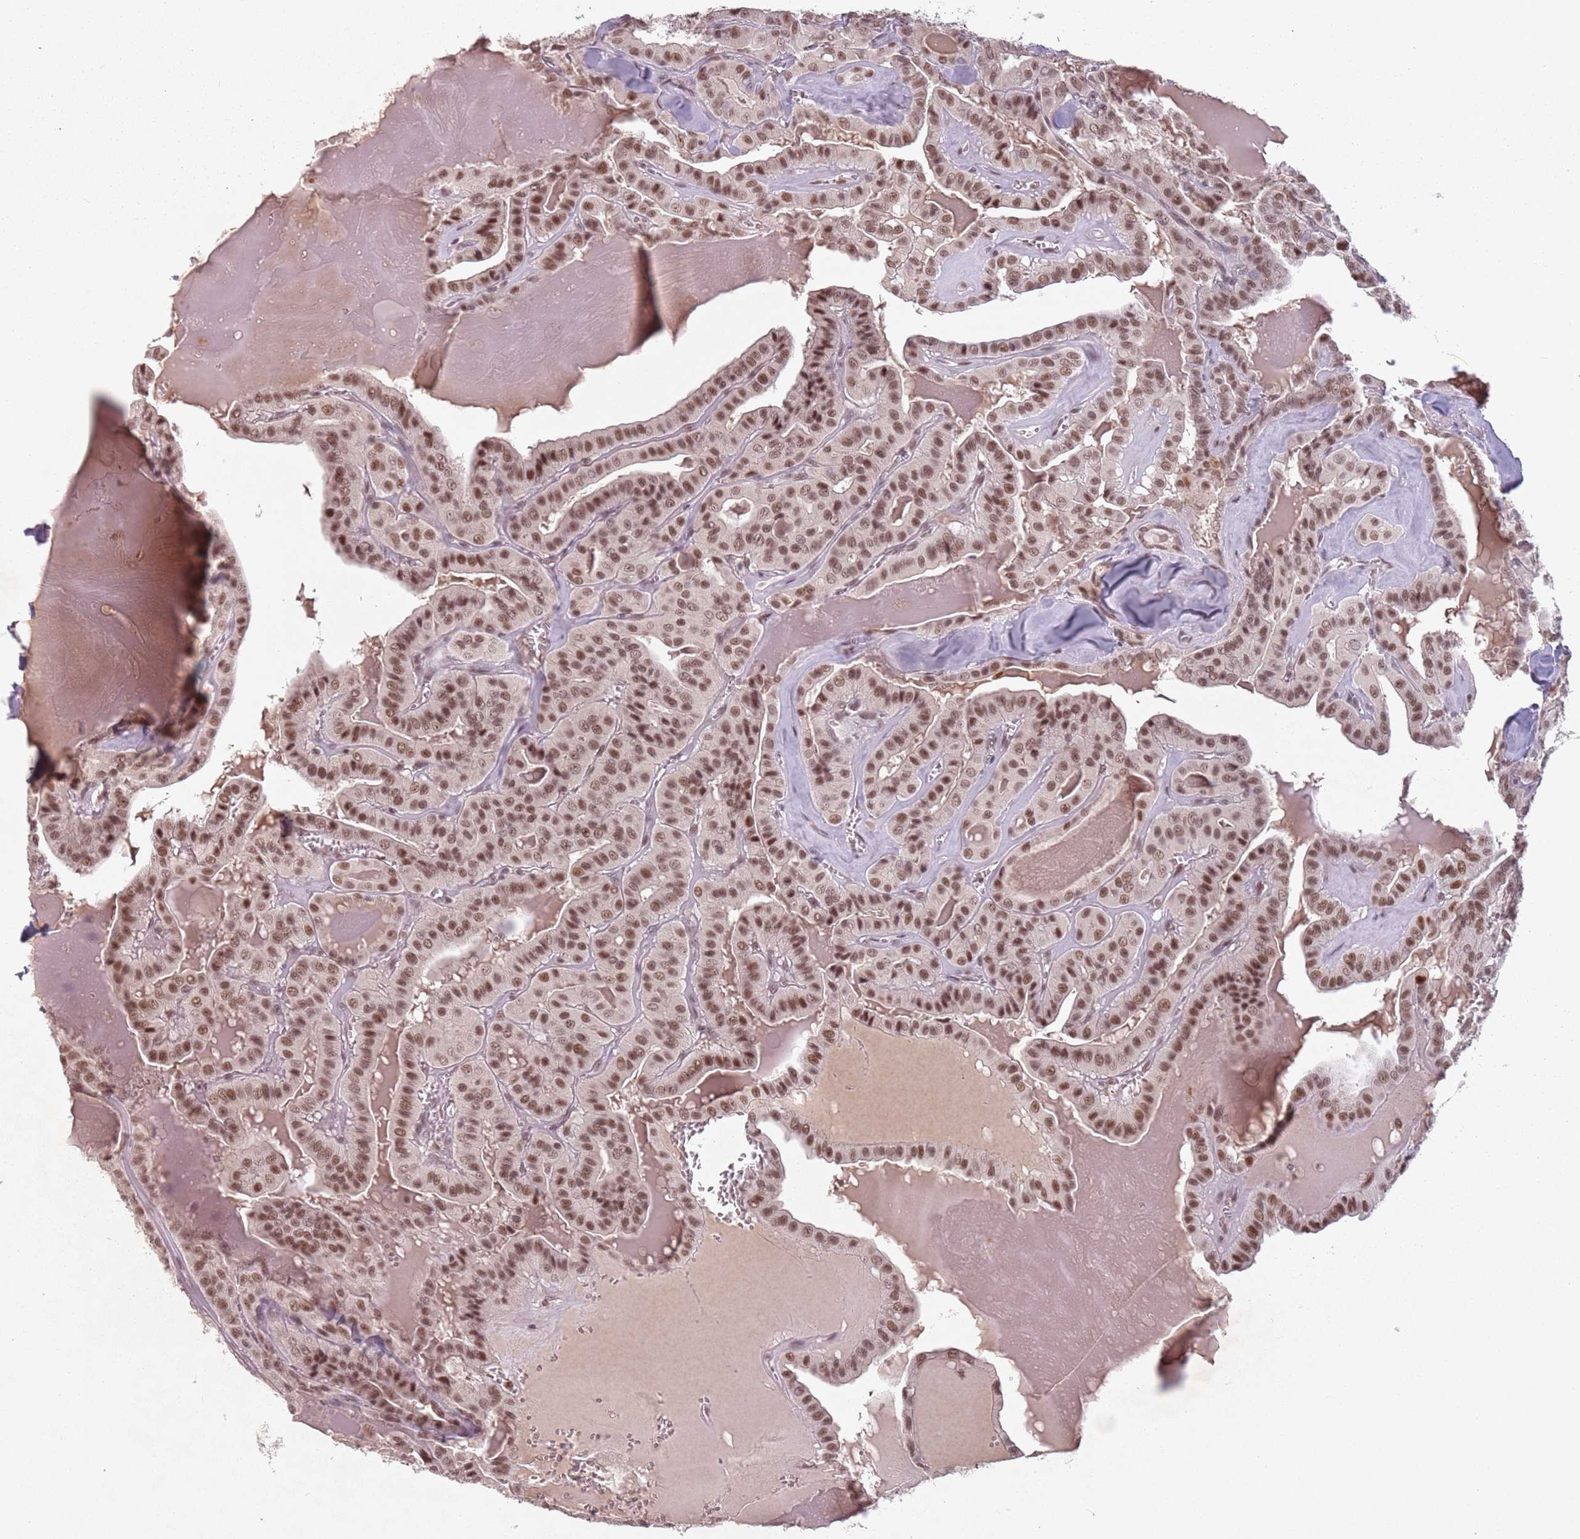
{"staining": {"intensity": "moderate", "quantity": ">75%", "location": "nuclear"}, "tissue": "thyroid cancer", "cell_type": "Tumor cells", "image_type": "cancer", "snomed": [{"axis": "morphology", "description": "Papillary adenocarcinoma, NOS"}, {"axis": "topography", "description": "Thyroid gland"}], "caption": "A medium amount of moderate nuclear expression is identified in approximately >75% of tumor cells in papillary adenocarcinoma (thyroid) tissue.", "gene": "NCBP1", "patient": {"sex": "male", "age": 52}}